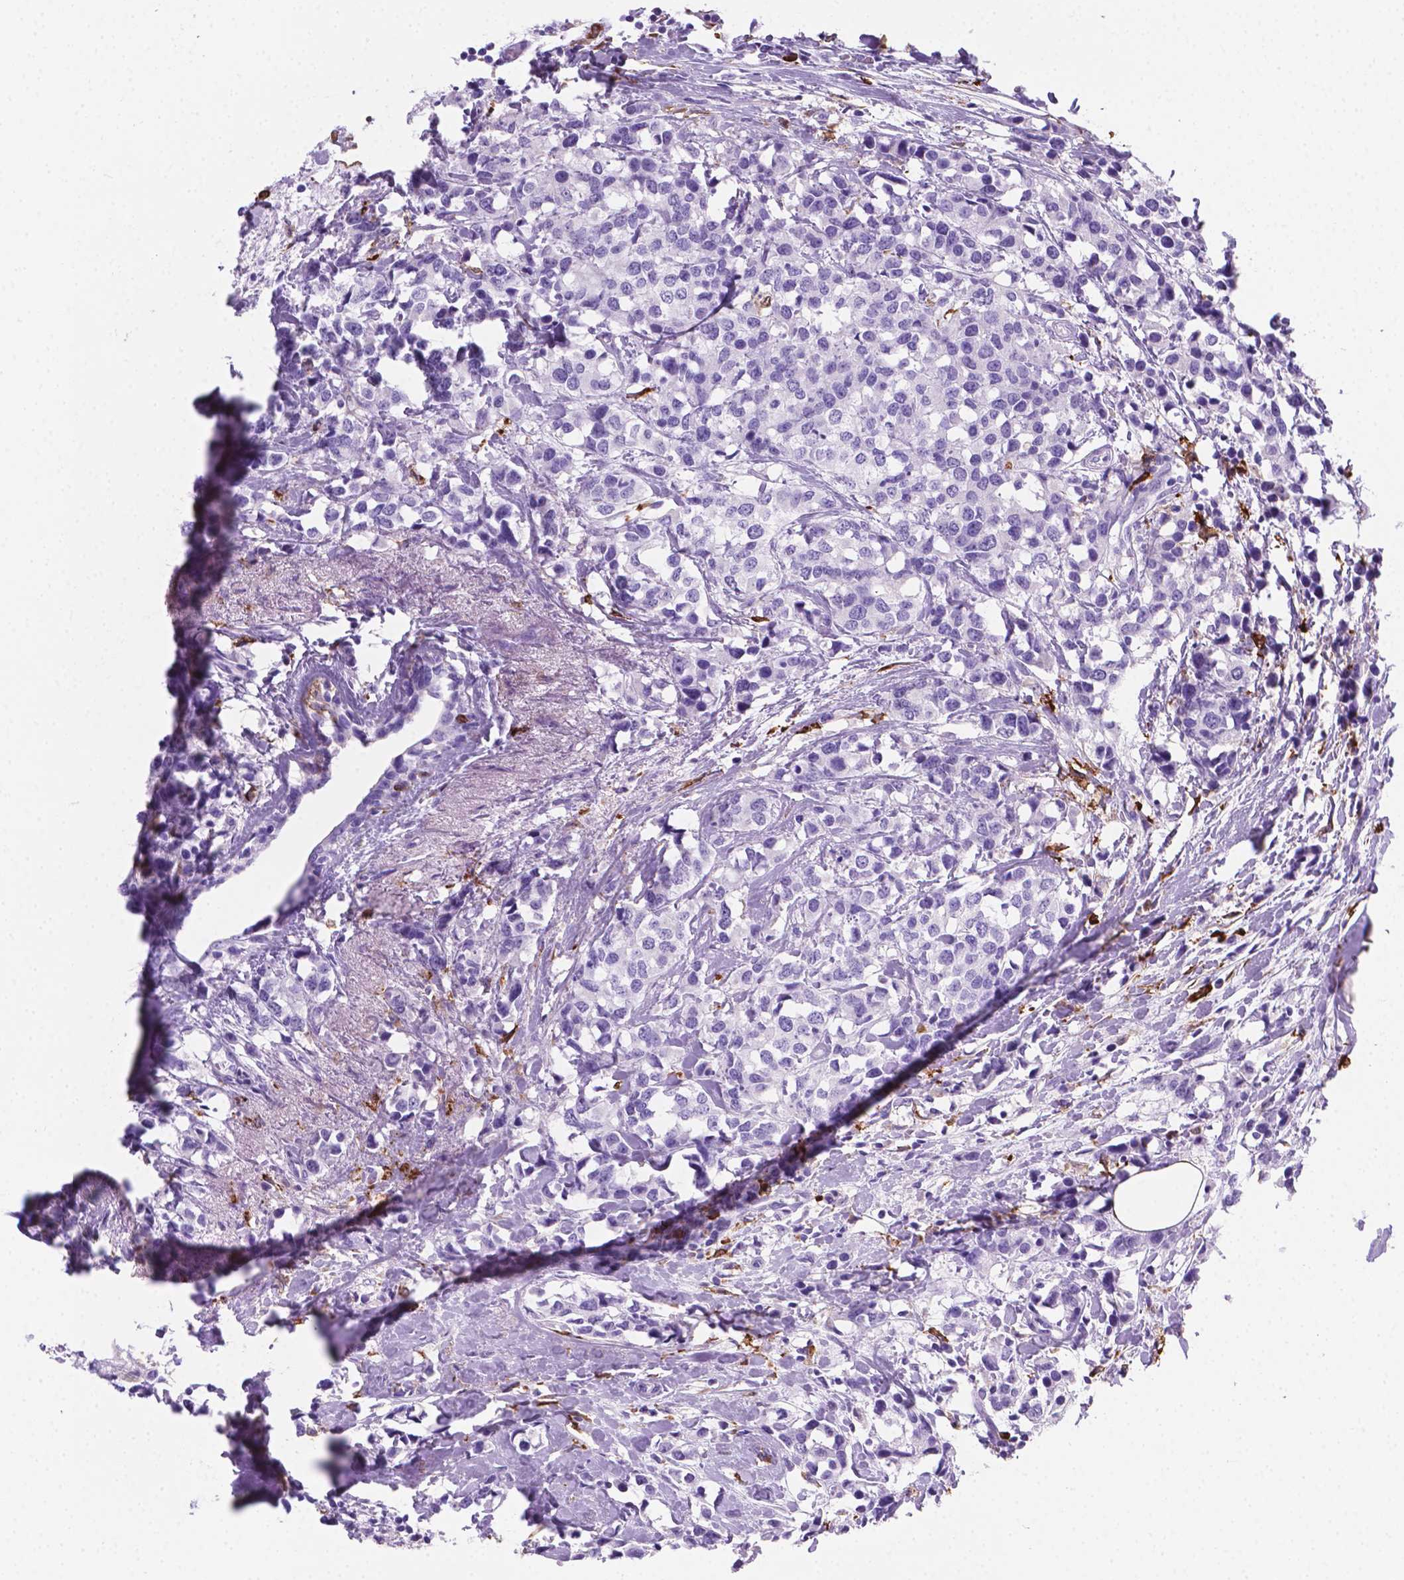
{"staining": {"intensity": "negative", "quantity": "none", "location": "none"}, "tissue": "breast cancer", "cell_type": "Tumor cells", "image_type": "cancer", "snomed": [{"axis": "morphology", "description": "Lobular carcinoma"}, {"axis": "topography", "description": "Breast"}], "caption": "Tumor cells show no significant positivity in breast cancer (lobular carcinoma).", "gene": "MACF1", "patient": {"sex": "female", "age": 59}}